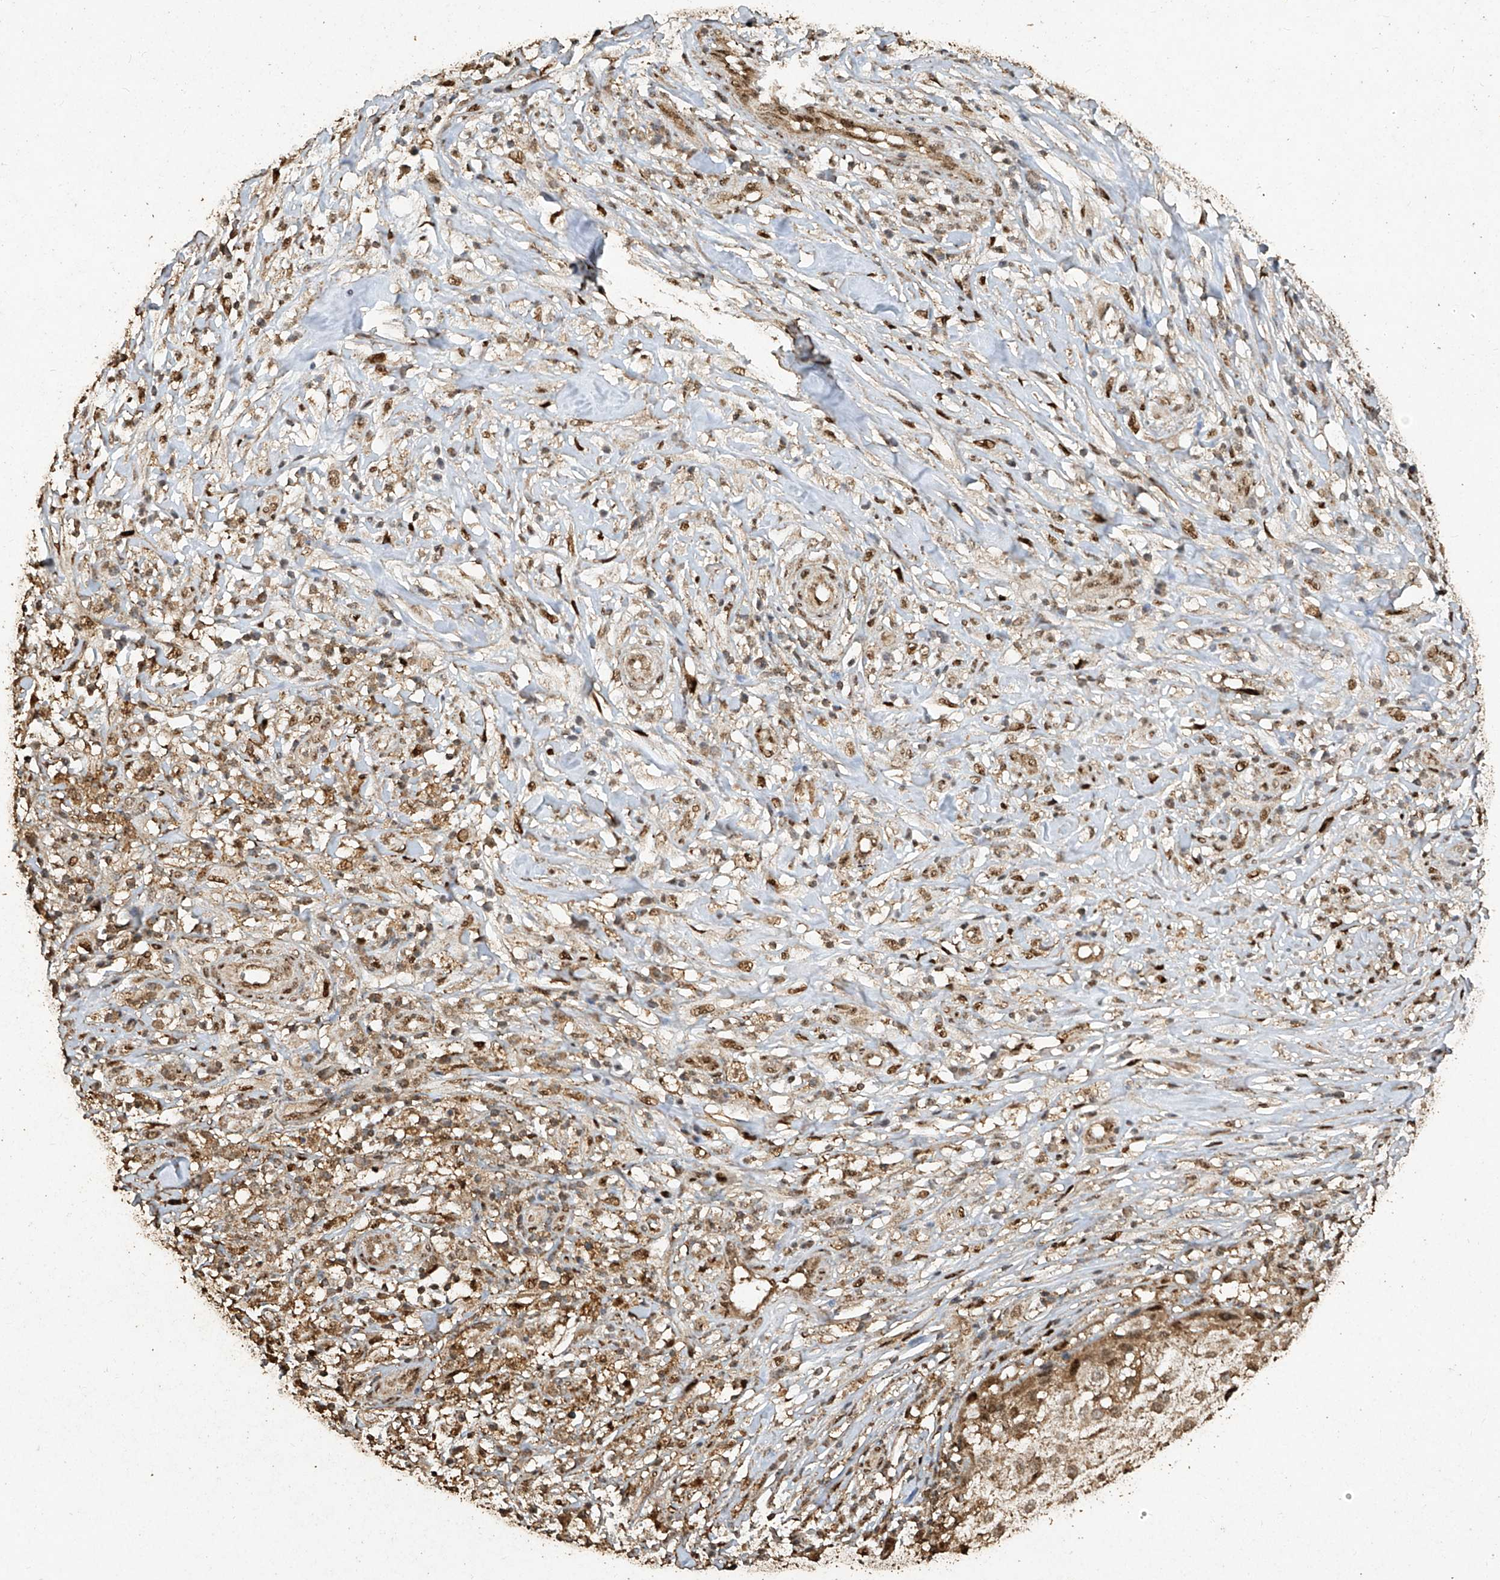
{"staining": {"intensity": "moderate", "quantity": ">75%", "location": "cytoplasmic/membranous,nuclear"}, "tissue": "melanoma", "cell_type": "Tumor cells", "image_type": "cancer", "snomed": [{"axis": "morphology", "description": "Necrosis, NOS"}, {"axis": "morphology", "description": "Malignant melanoma, NOS"}, {"axis": "topography", "description": "Skin"}], "caption": "Immunohistochemical staining of human malignant melanoma demonstrates medium levels of moderate cytoplasmic/membranous and nuclear expression in about >75% of tumor cells. (DAB (3,3'-diaminobenzidine) IHC with brightfield microscopy, high magnification).", "gene": "ERBB3", "patient": {"sex": "female", "age": 87}}